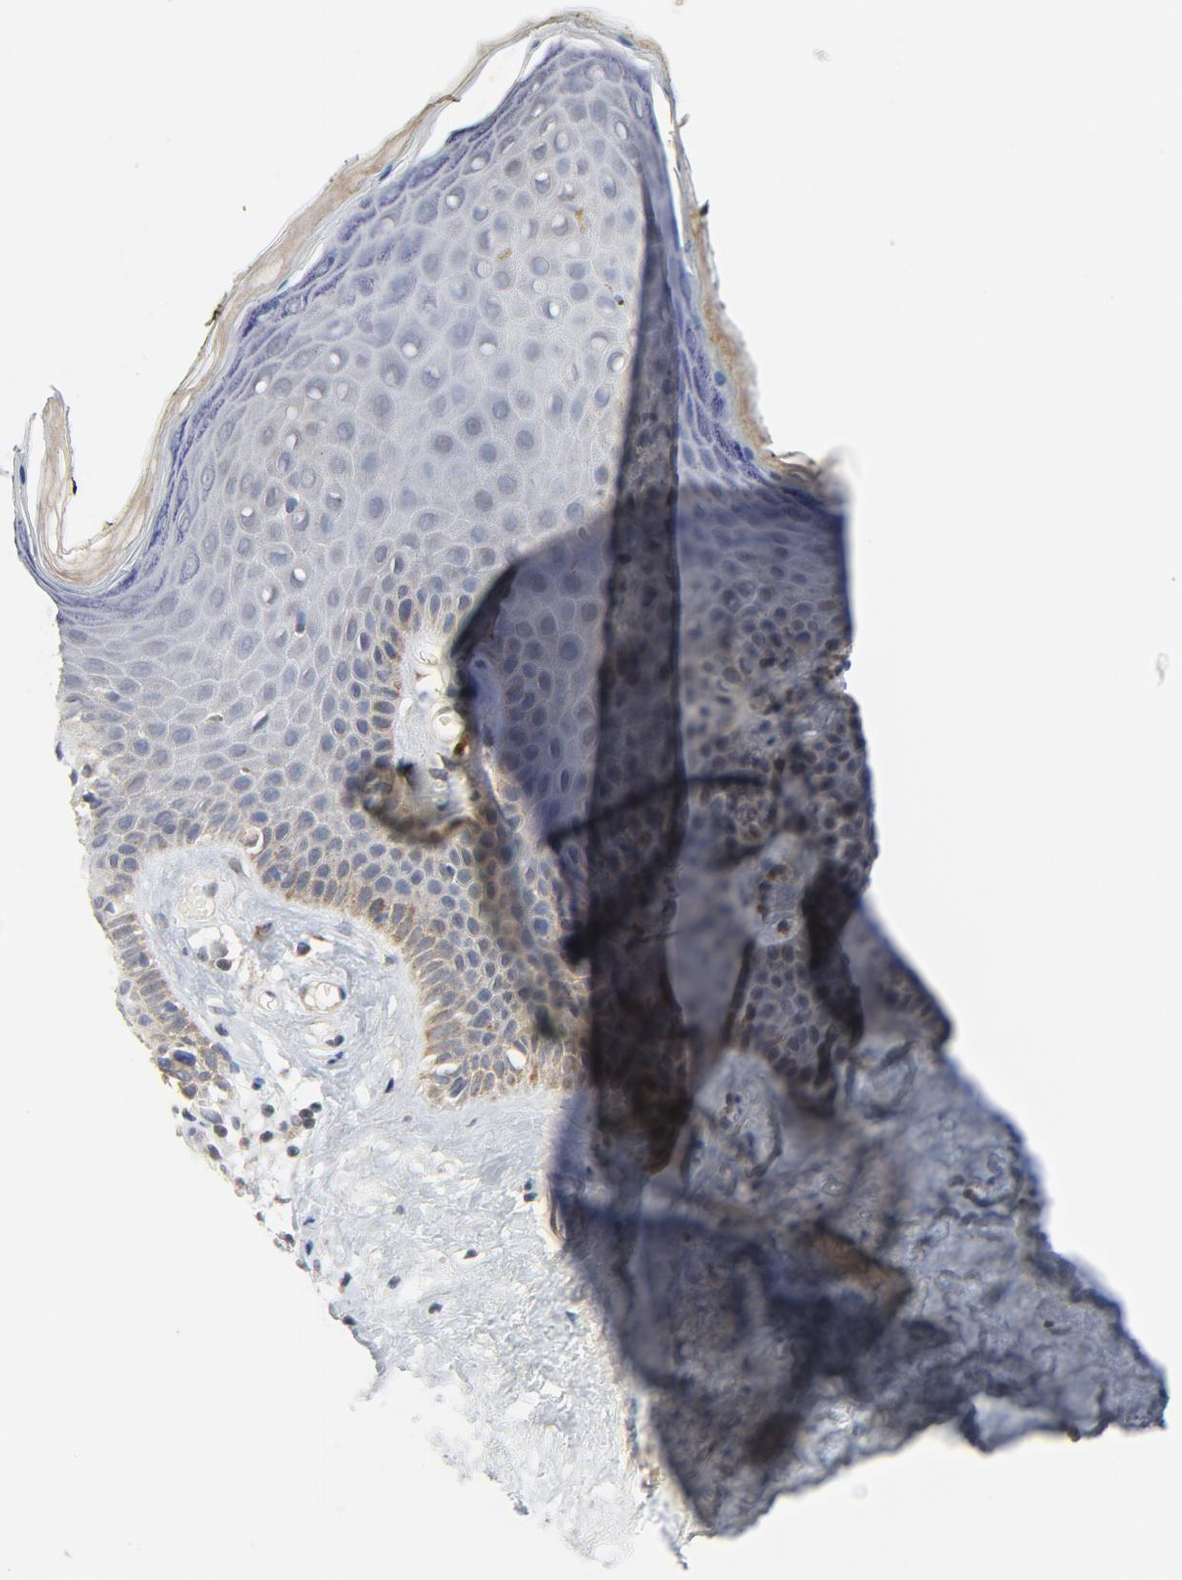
{"staining": {"intensity": "moderate", "quantity": "<25%", "location": "cytoplasmic/membranous"}, "tissue": "skin", "cell_type": "Epidermal cells", "image_type": "normal", "snomed": [{"axis": "morphology", "description": "Normal tissue, NOS"}, {"axis": "morphology", "description": "Inflammation, NOS"}, {"axis": "topography", "description": "Vulva"}], "caption": "Skin stained with DAB IHC exhibits low levels of moderate cytoplasmic/membranous staining in about <25% of epidermal cells. Nuclei are stained in blue.", "gene": "C14orf119", "patient": {"sex": "female", "age": 84}}